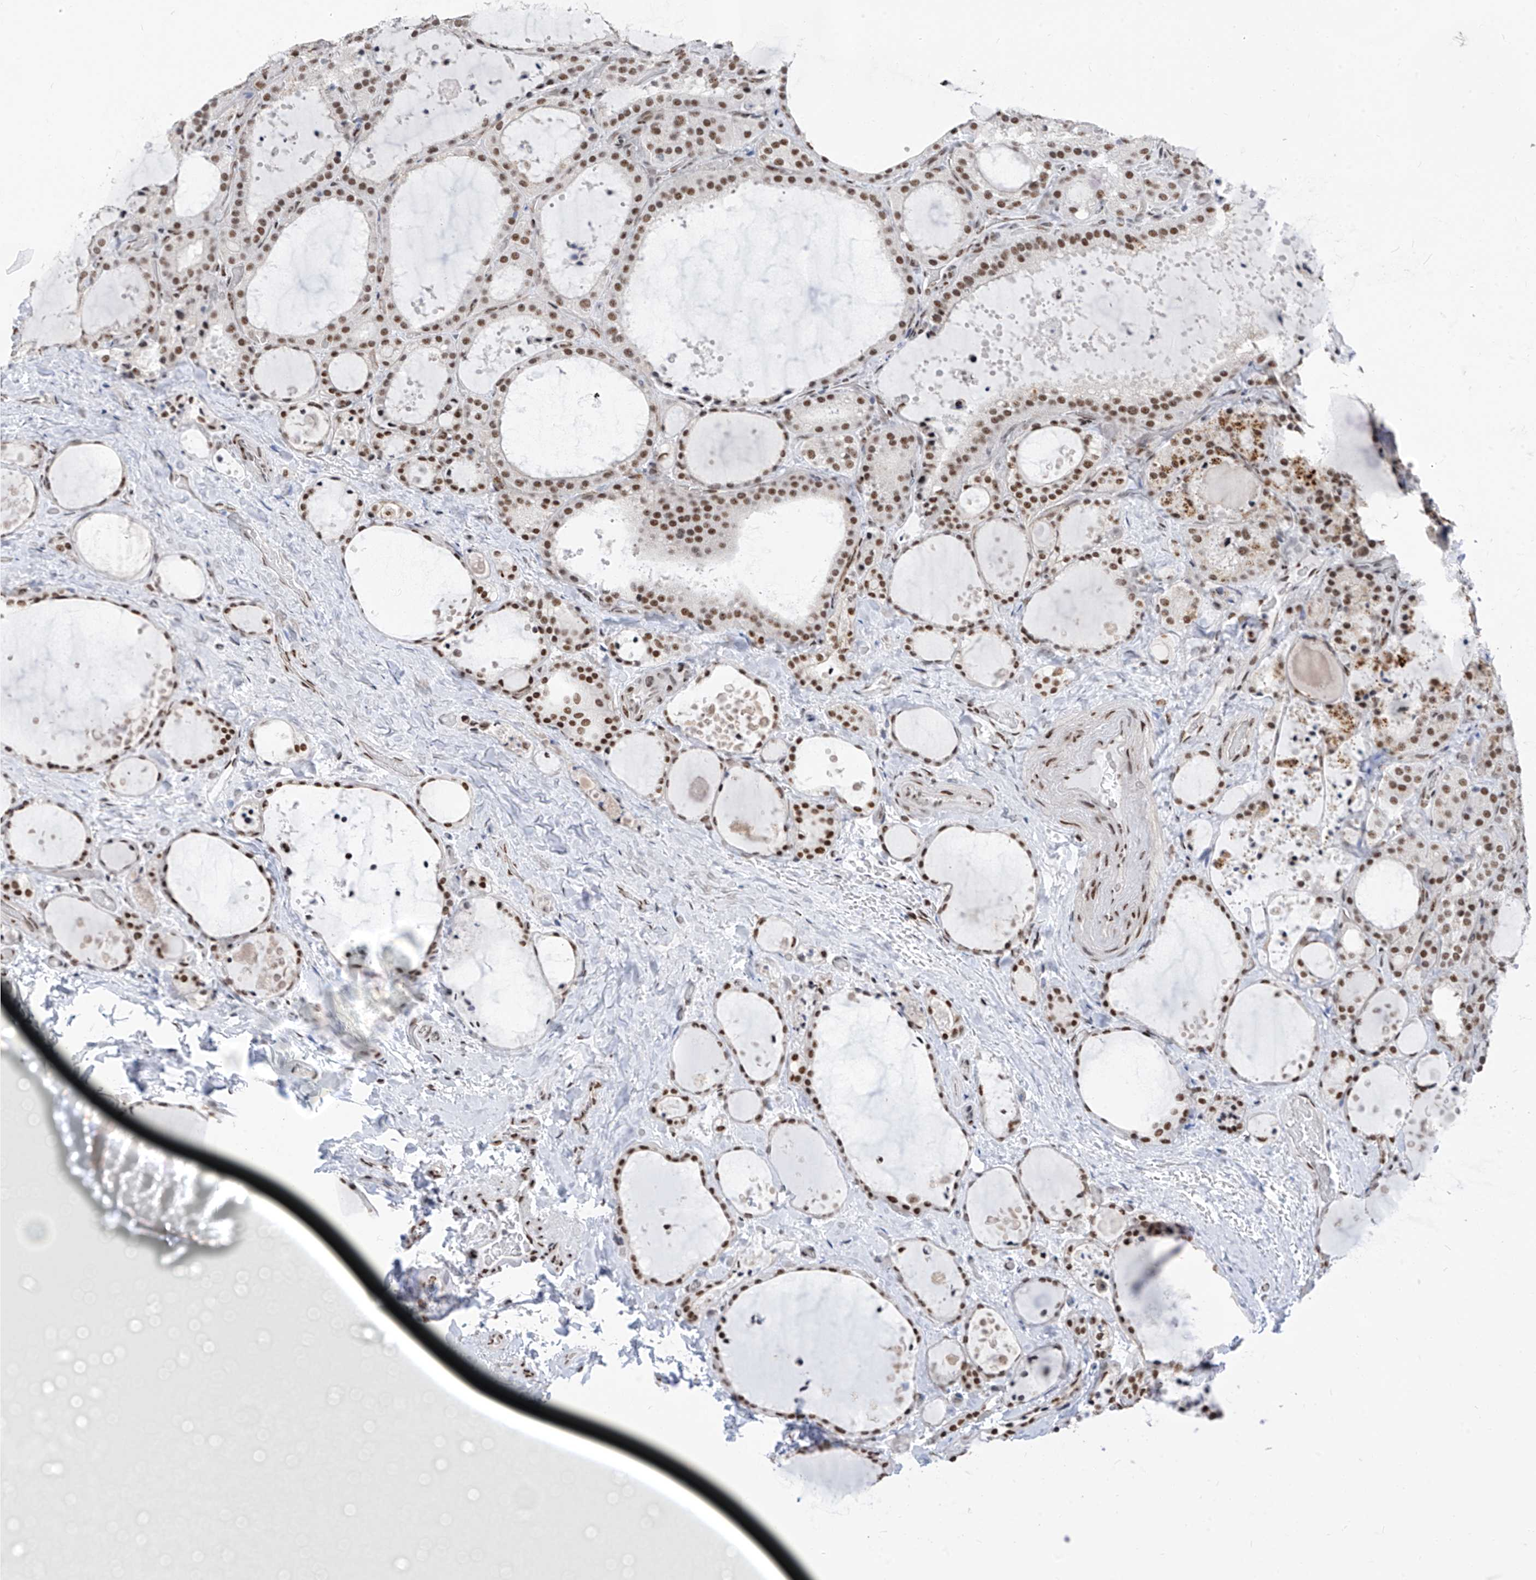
{"staining": {"intensity": "strong", "quantity": ">75%", "location": "nuclear"}, "tissue": "thyroid cancer", "cell_type": "Tumor cells", "image_type": "cancer", "snomed": [{"axis": "morphology", "description": "Papillary adenocarcinoma, NOS"}, {"axis": "topography", "description": "Thyroid gland"}], "caption": "Immunohistochemical staining of human thyroid cancer (papillary adenocarcinoma) displays strong nuclear protein expression in approximately >75% of tumor cells.", "gene": "KHSRP", "patient": {"sex": "male", "age": 77}}